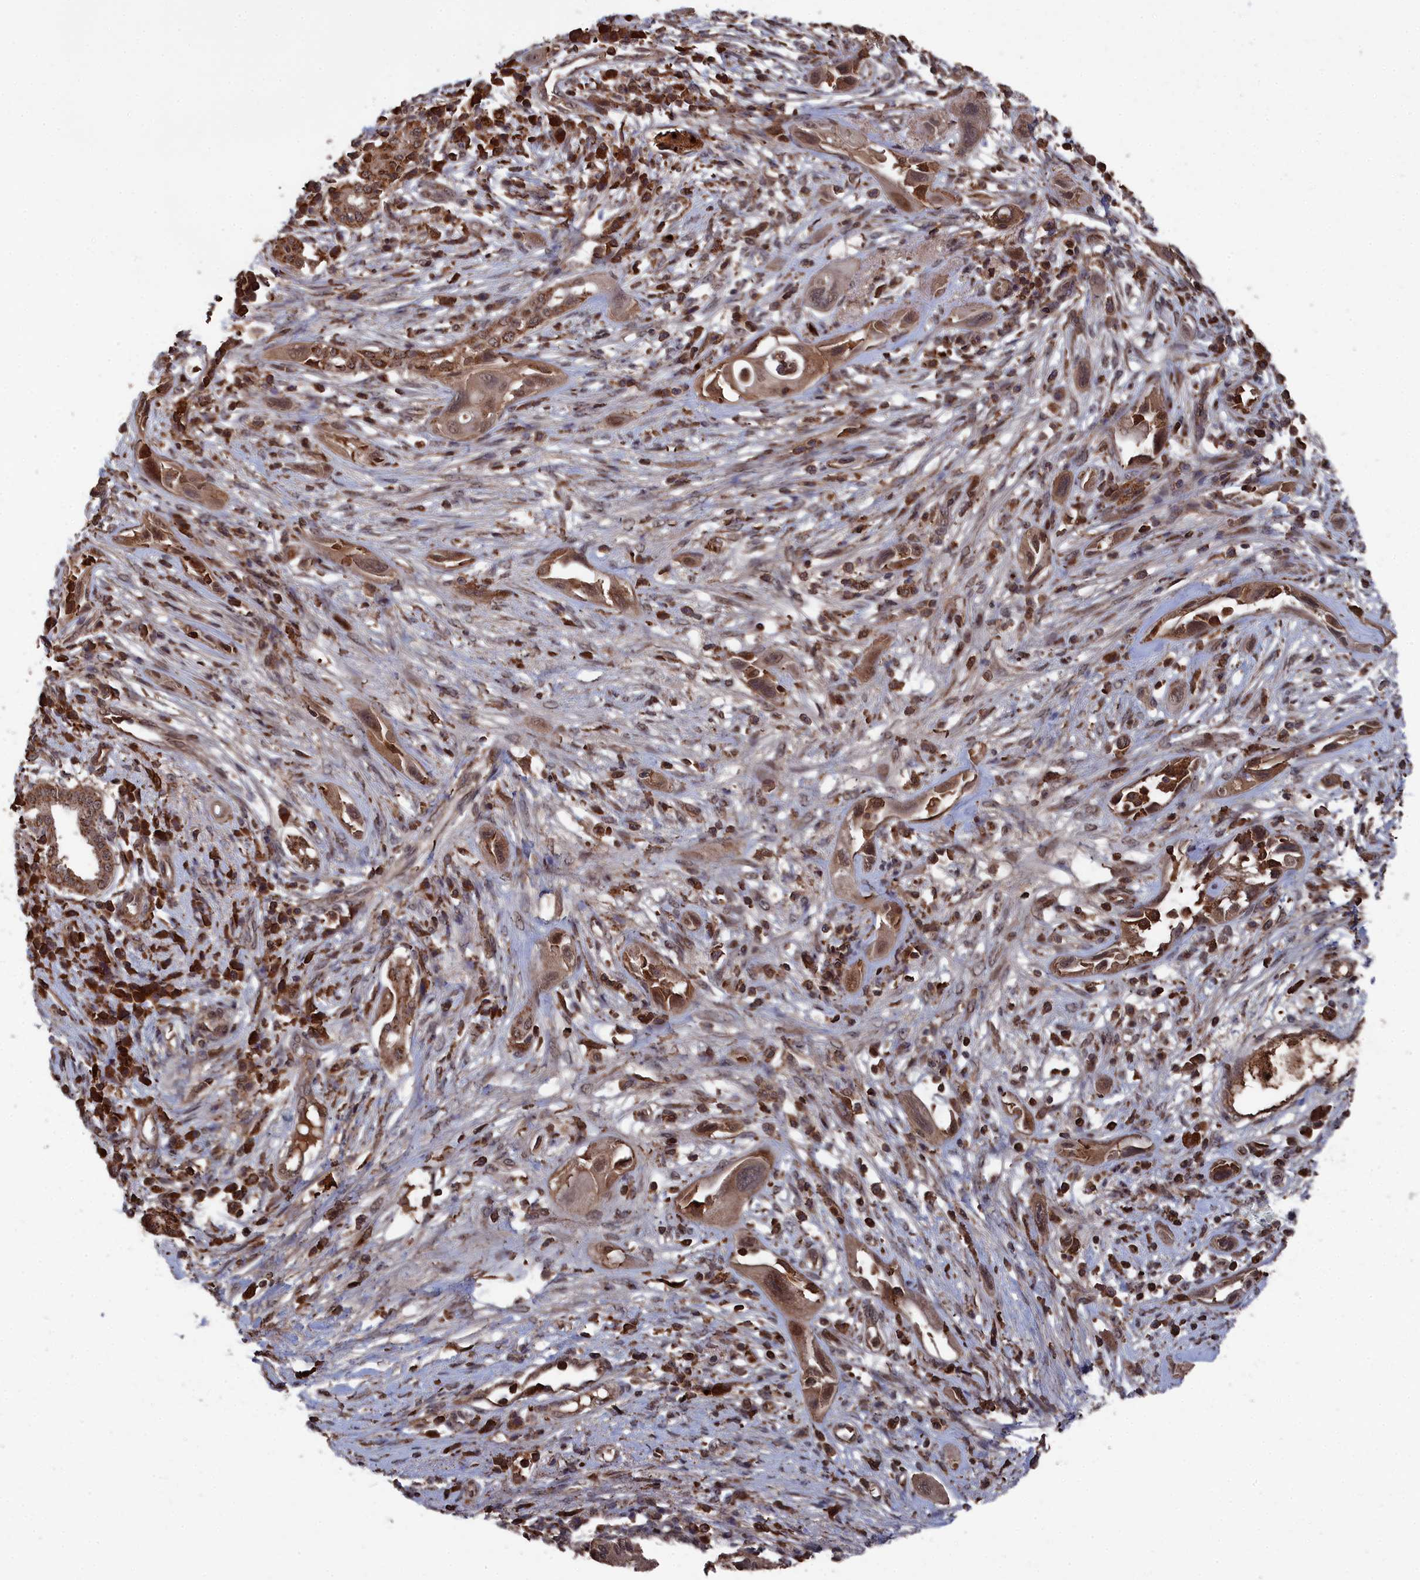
{"staining": {"intensity": "moderate", "quantity": ">75%", "location": "cytoplasmic/membranous,nuclear"}, "tissue": "pancreatic cancer", "cell_type": "Tumor cells", "image_type": "cancer", "snomed": [{"axis": "morphology", "description": "Adenocarcinoma, NOS"}, {"axis": "topography", "description": "Pancreas"}], "caption": "Protein expression by IHC demonstrates moderate cytoplasmic/membranous and nuclear expression in approximately >75% of tumor cells in pancreatic adenocarcinoma.", "gene": "CEACAM21", "patient": {"sex": "male", "age": 68}}